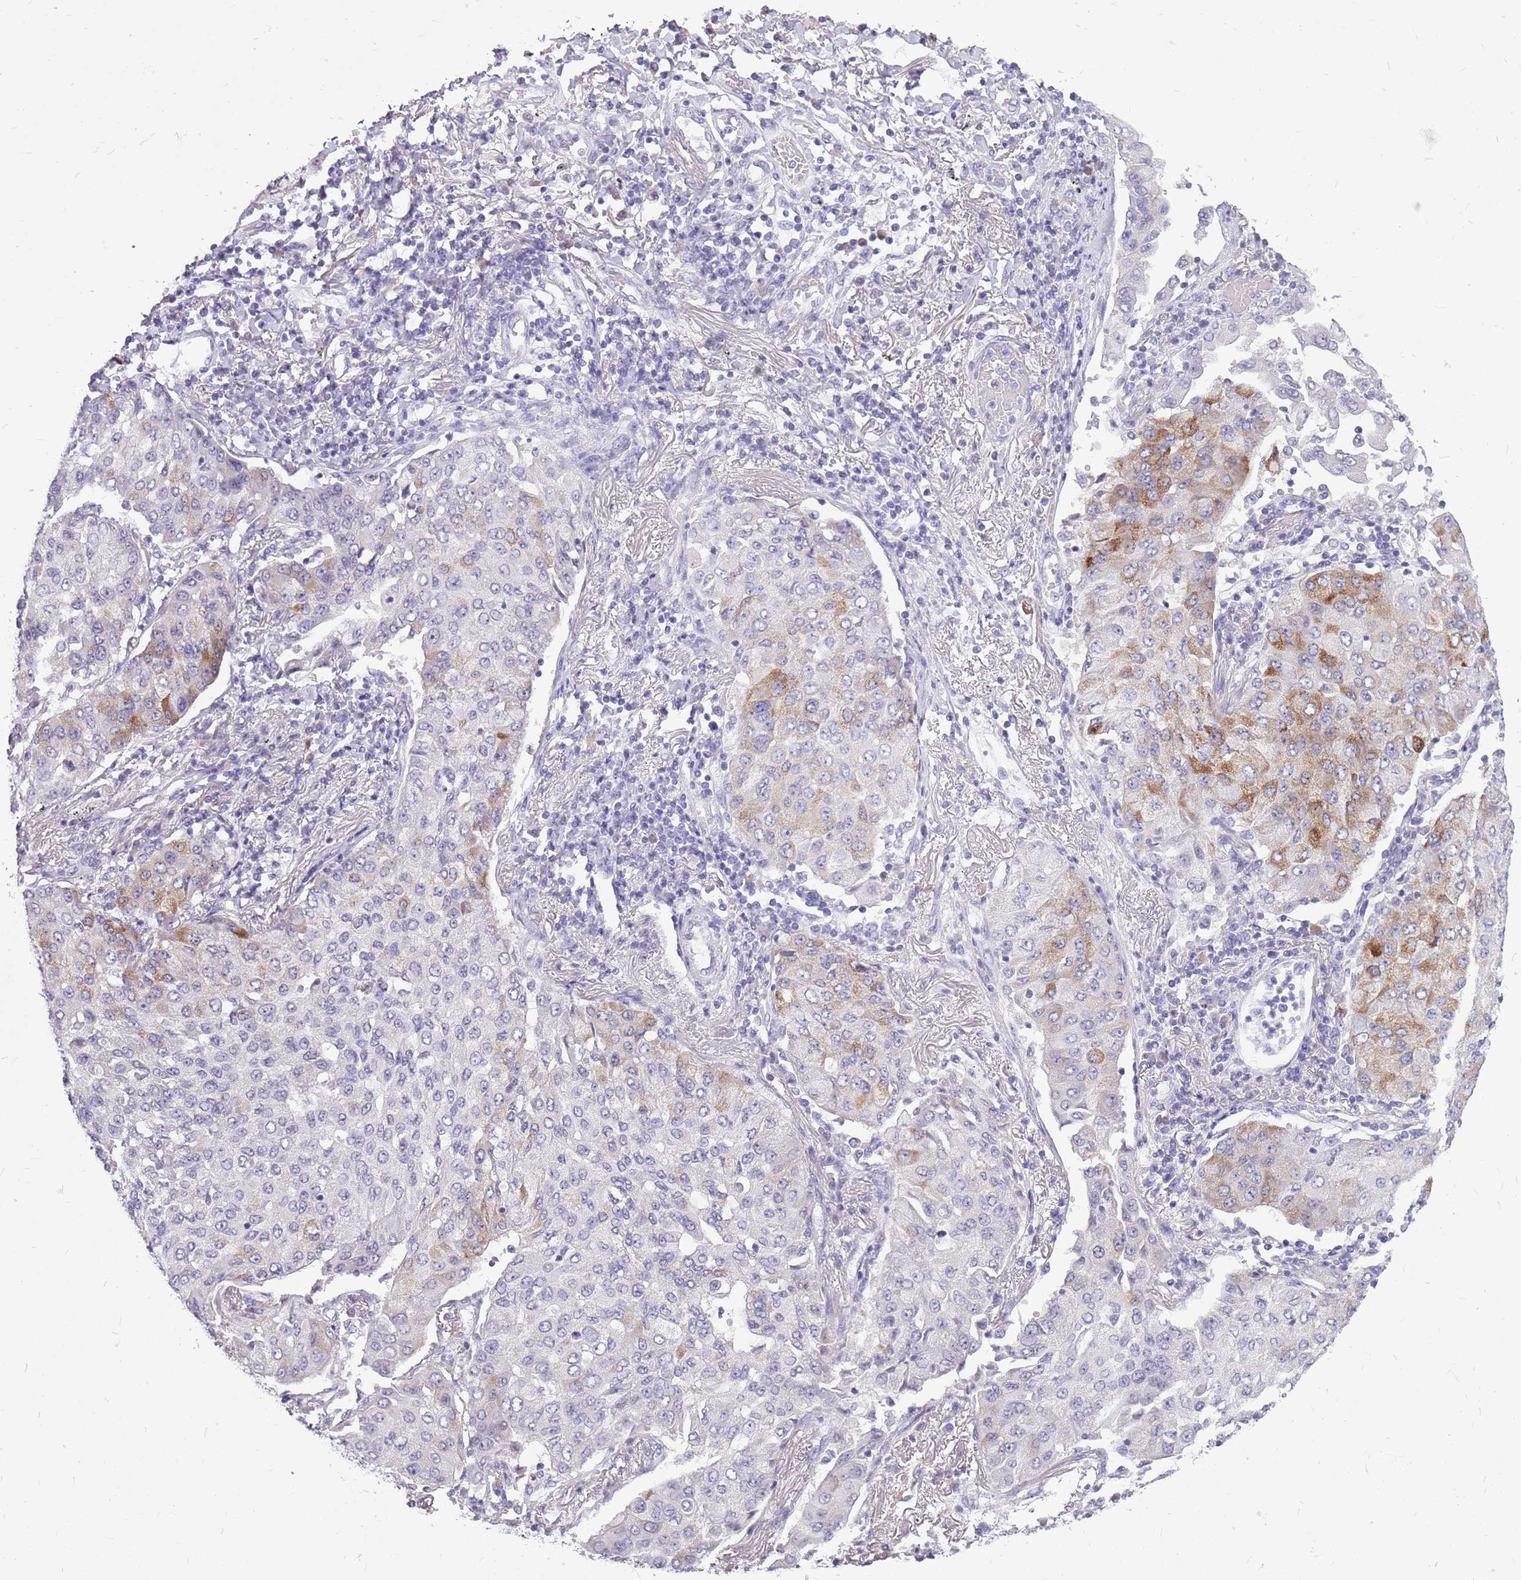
{"staining": {"intensity": "moderate", "quantity": "<25%", "location": "cytoplasmic/membranous"}, "tissue": "lung cancer", "cell_type": "Tumor cells", "image_type": "cancer", "snomed": [{"axis": "morphology", "description": "Squamous cell carcinoma, NOS"}, {"axis": "topography", "description": "Lung"}], "caption": "A micrograph showing moderate cytoplasmic/membranous positivity in about <25% of tumor cells in lung squamous cell carcinoma, as visualized by brown immunohistochemical staining.", "gene": "ZNF425", "patient": {"sex": "male", "age": 74}}